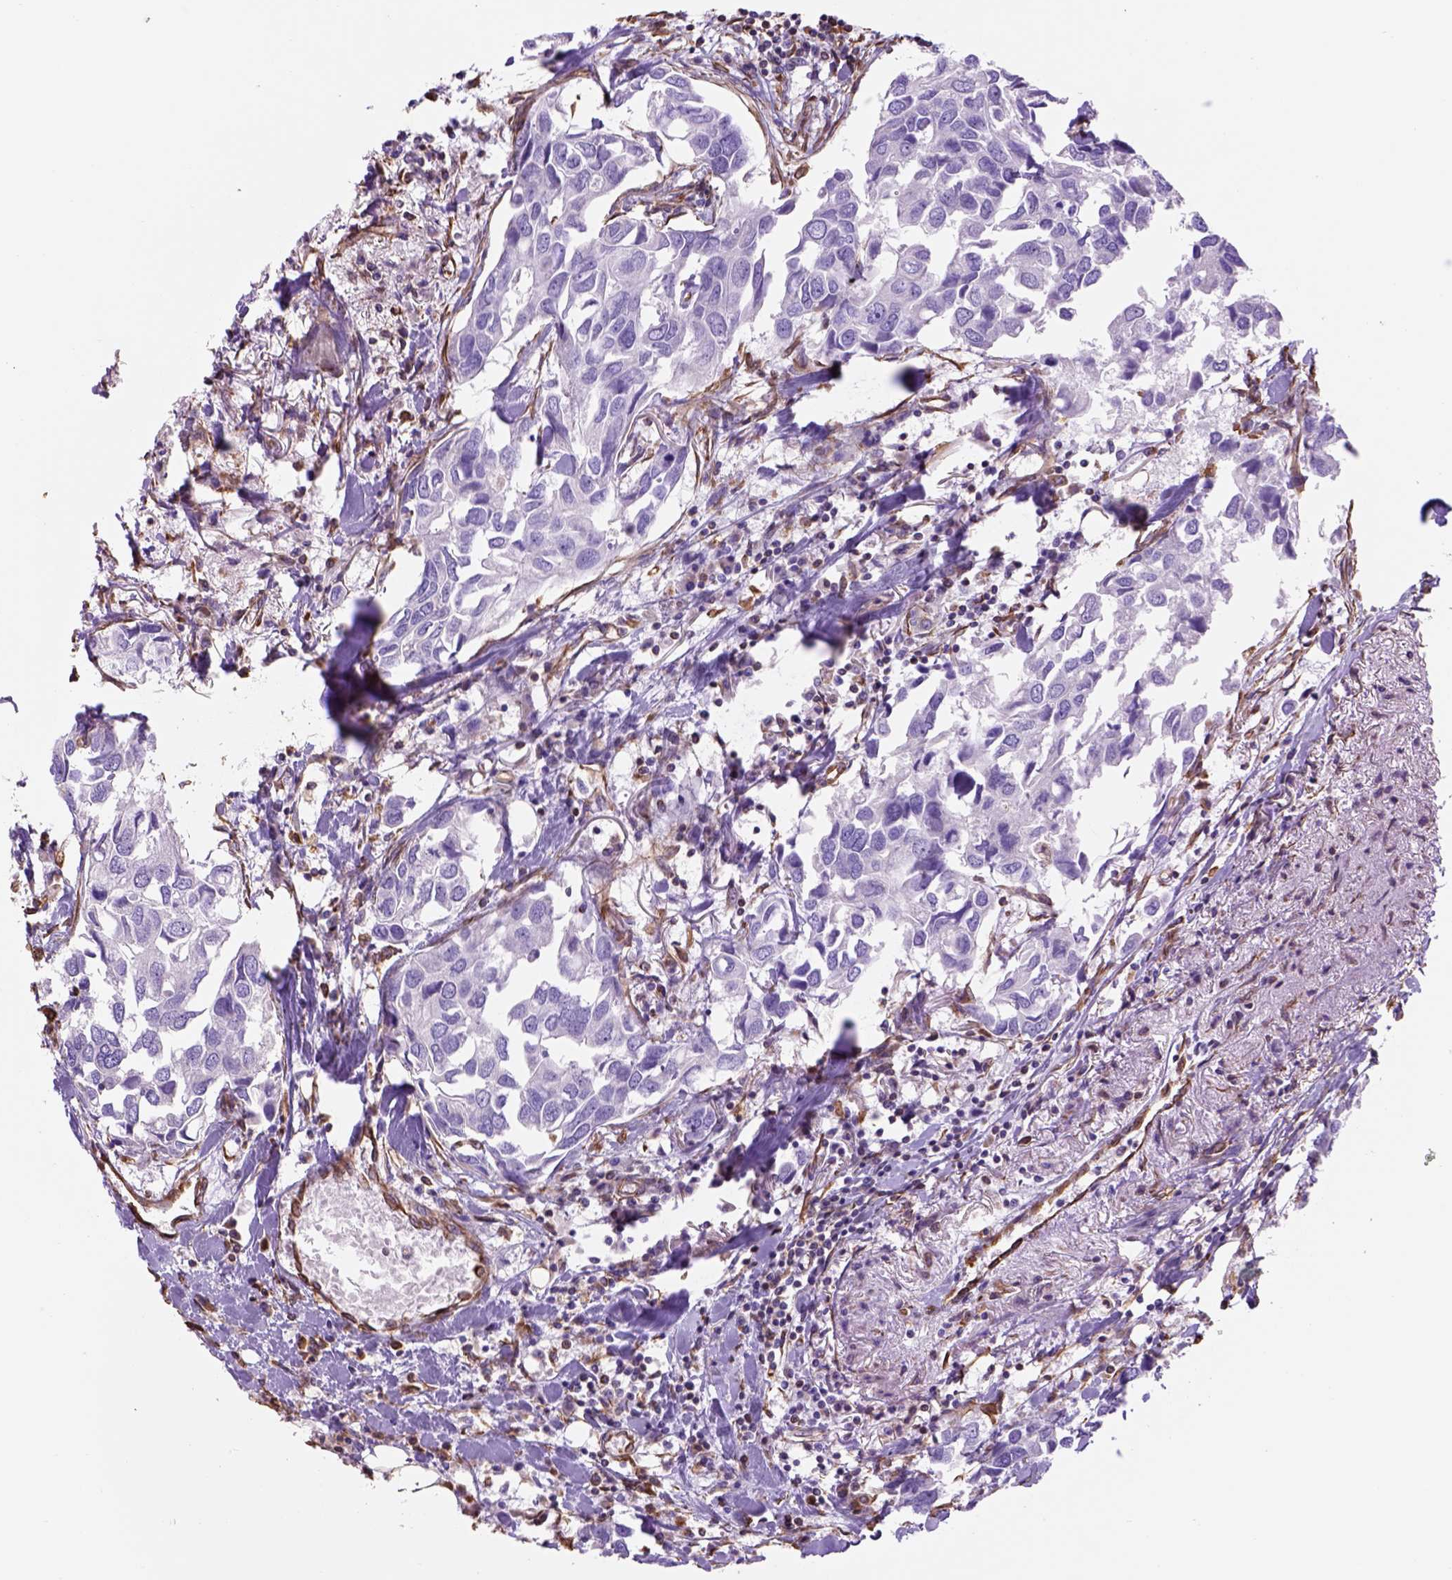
{"staining": {"intensity": "negative", "quantity": "none", "location": "none"}, "tissue": "breast cancer", "cell_type": "Tumor cells", "image_type": "cancer", "snomed": [{"axis": "morphology", "description": "Duct carcinoma"}, {"axis": "topography", "description": "Breast"}], "caption": "IHC of intraductal carcinoma (breast) demonstrates no positivity in tumor cells.", "gene": "ZZZ3", "patient": {"sex": "female", "age": 83}}